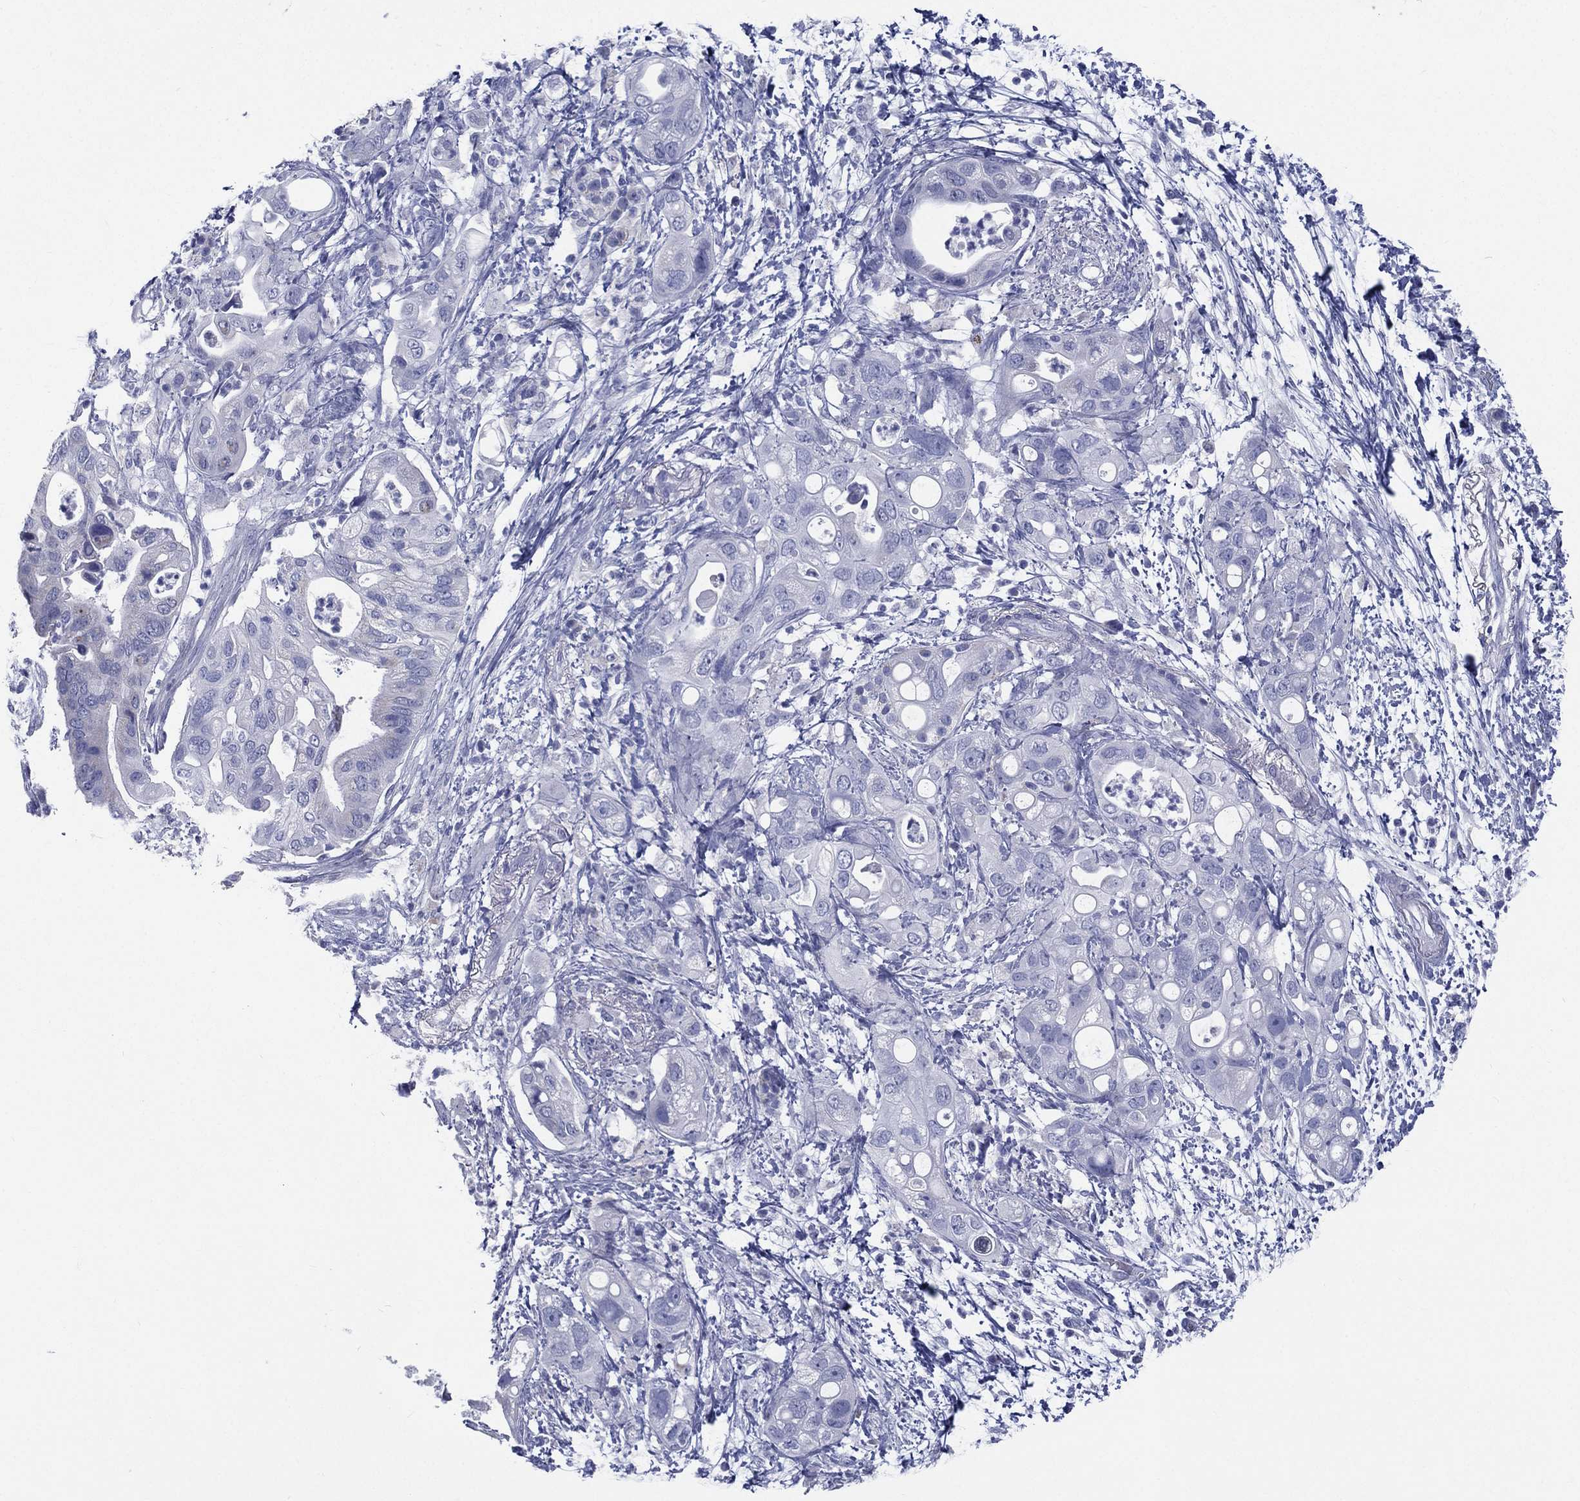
{"staining": {"intensity": "negative", "quantity": "none", "location": "none"}, "tissue": "pancreatic cancer", "cell_type": "Tumor cells", "image_type": "cancer", "snomed": [{"axis": "morphology", "description": "Adenocarcinoma, NOS"}, {"axis": "topography", "description": "Pancreas"}], "caption": "IHC photomicrograph of pancreatic cancer stained for a protein (brown), which displays no expression in tumor cells. (Stains: DAB immunohistochemistry (IHC) with hematoxylin counter stain, Microscopy: brightfield microscopy at high magnification).", "gene": "RSPH4A", "patient": {"sex": "female", "age": 72}}